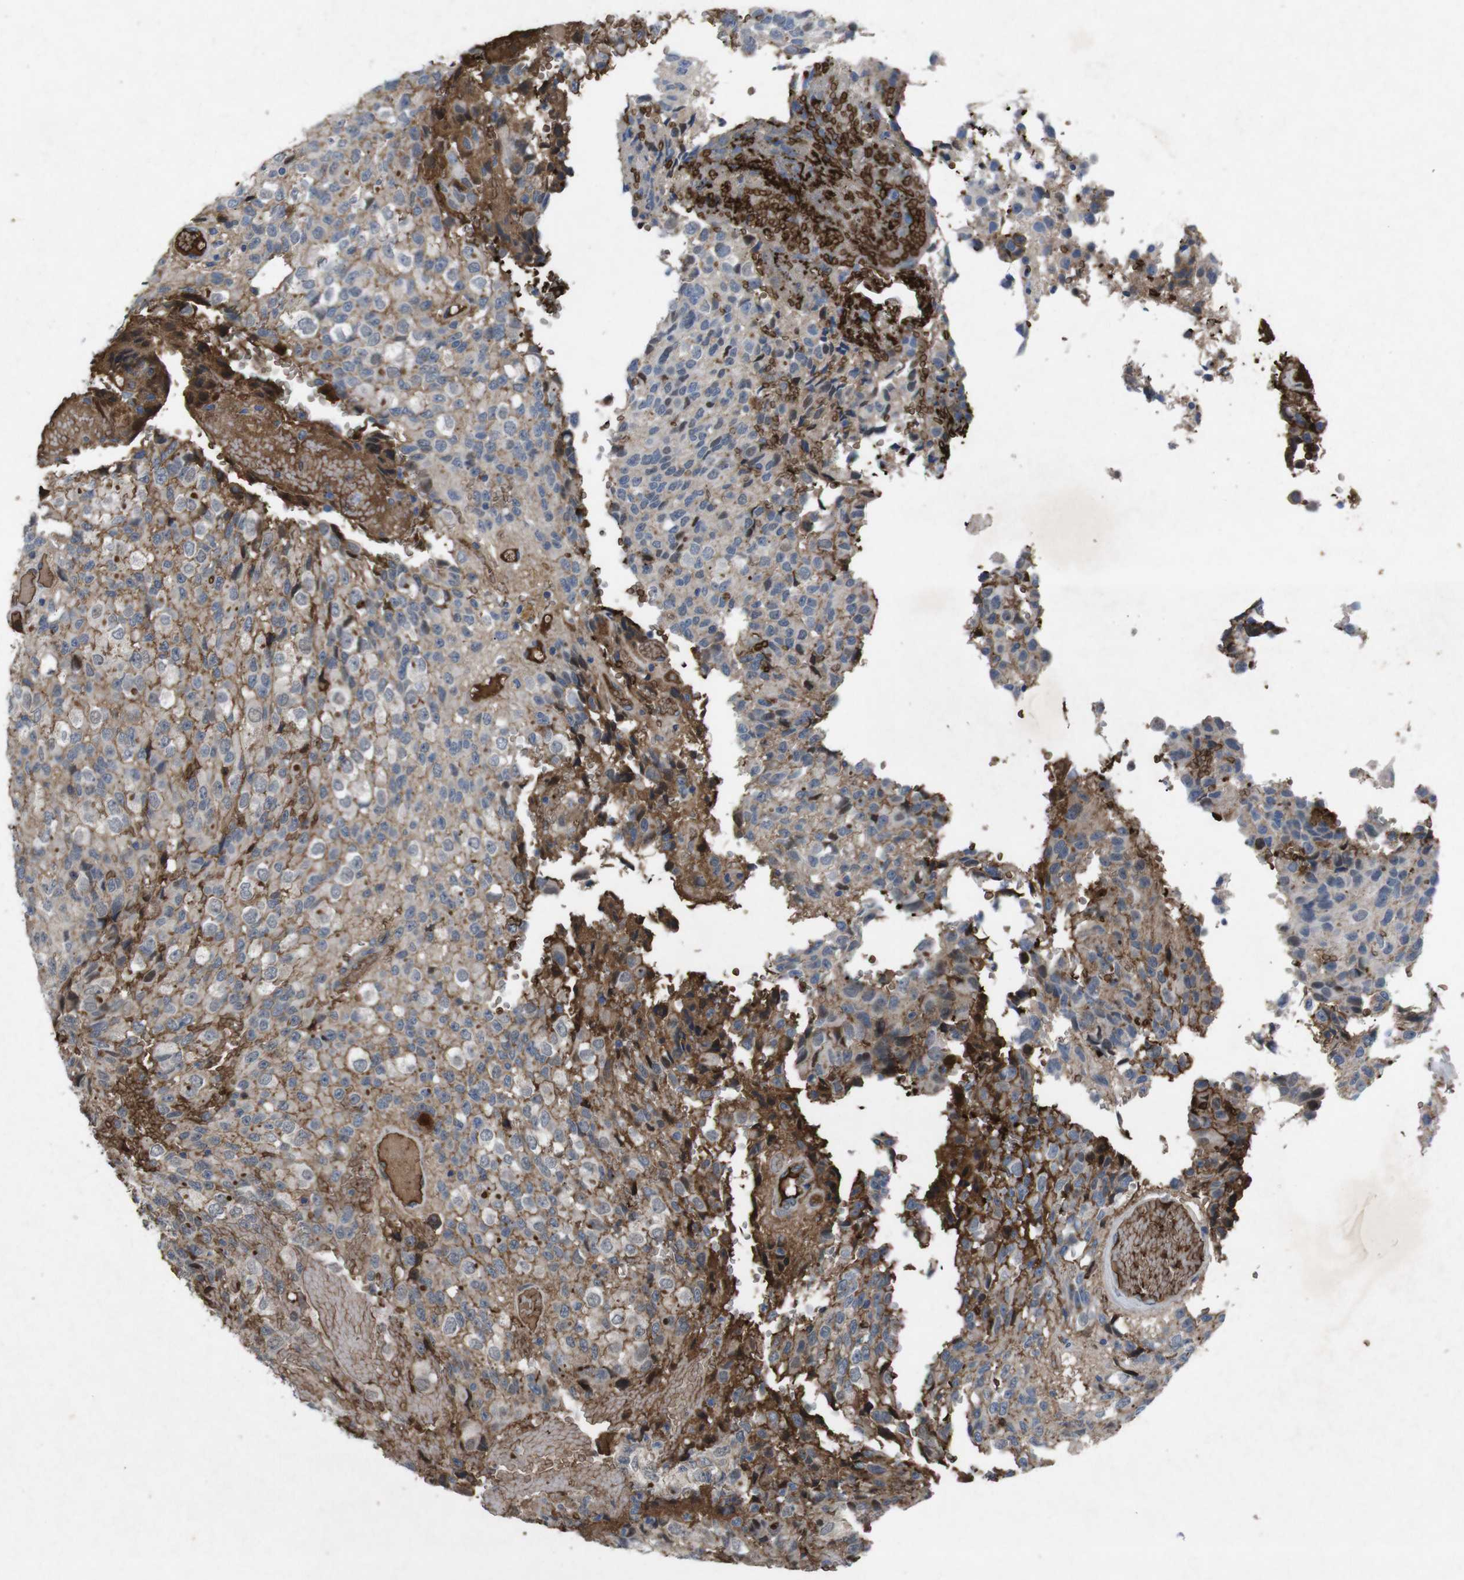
{"staining": {"intensity": "weak", "quantity": "<25%", "location": "cytoplasmic/membranous"}, "tissue": "glioma", "cell_type": "Tumor cells", "image_type": "cancer", "snomed": [{"axis": "morphology", "description": "Glioma, malignant, High grade"}, {"axis": "topography", "description": "Brain"}], "caption": "The photomicrograph displays no staining of tumor cells in glioma.", "gene": "SPTB", "patient": {"sex": "male", "age": 32}}